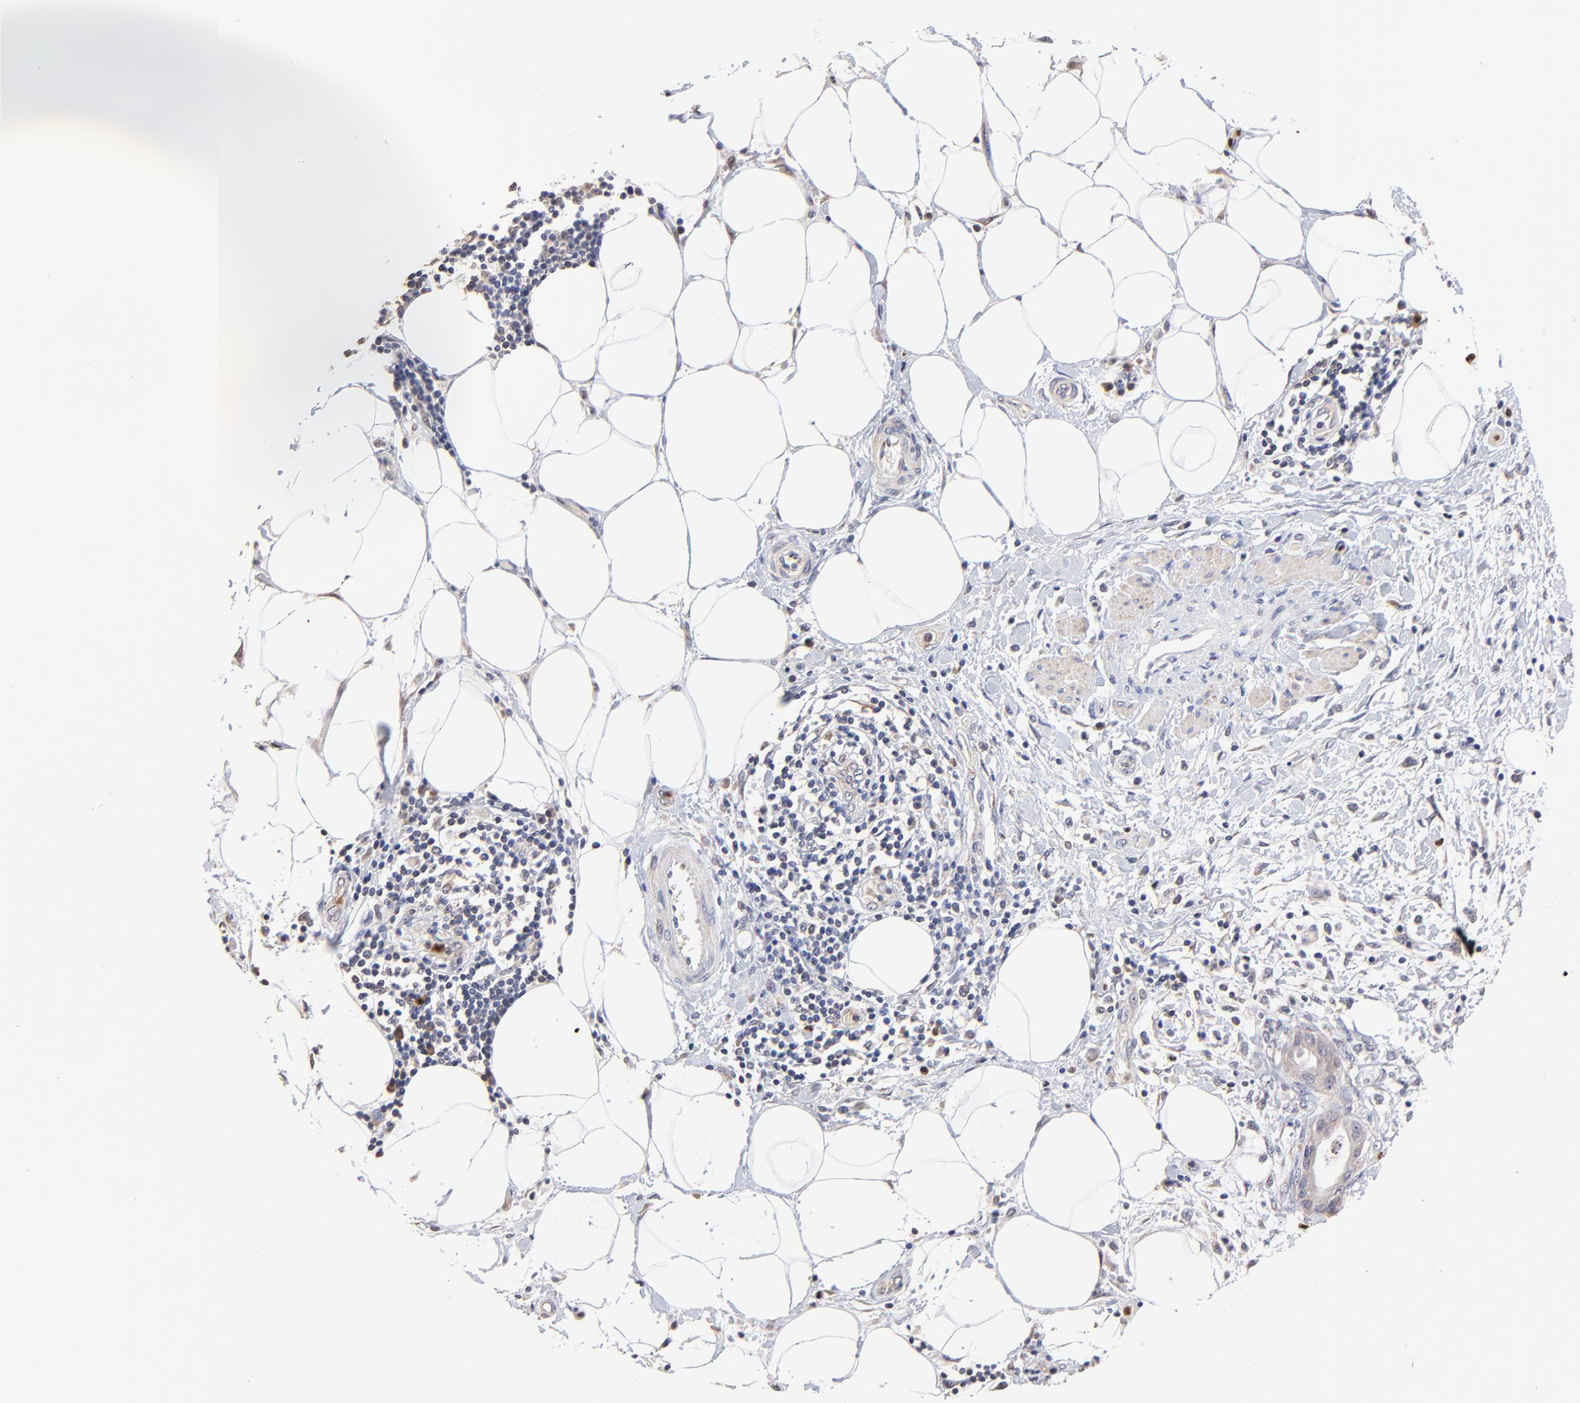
{"staining": {"intensity": "weak", "quantity": ">75%", "location": "cytoplasmic/membranous"}, "tissue": "pancreatic cancer", "cell_type": "Tumor cells", "image_type": "cancer", "snomed": [{"axis": "morphology", "description": "Adenocarcinoma, NOS"}, {"axis": "topography", "description": "Pancreas"}], "caption": "Immunohistochemical staining of adenocarcinoma (pancreatic) exhibits low levels of weak cytoplasmic/membranous protein positivity in about >75% of tumor cells.", "gene": "BBOF1", "patient": {"sex": "female", "age": 64}}